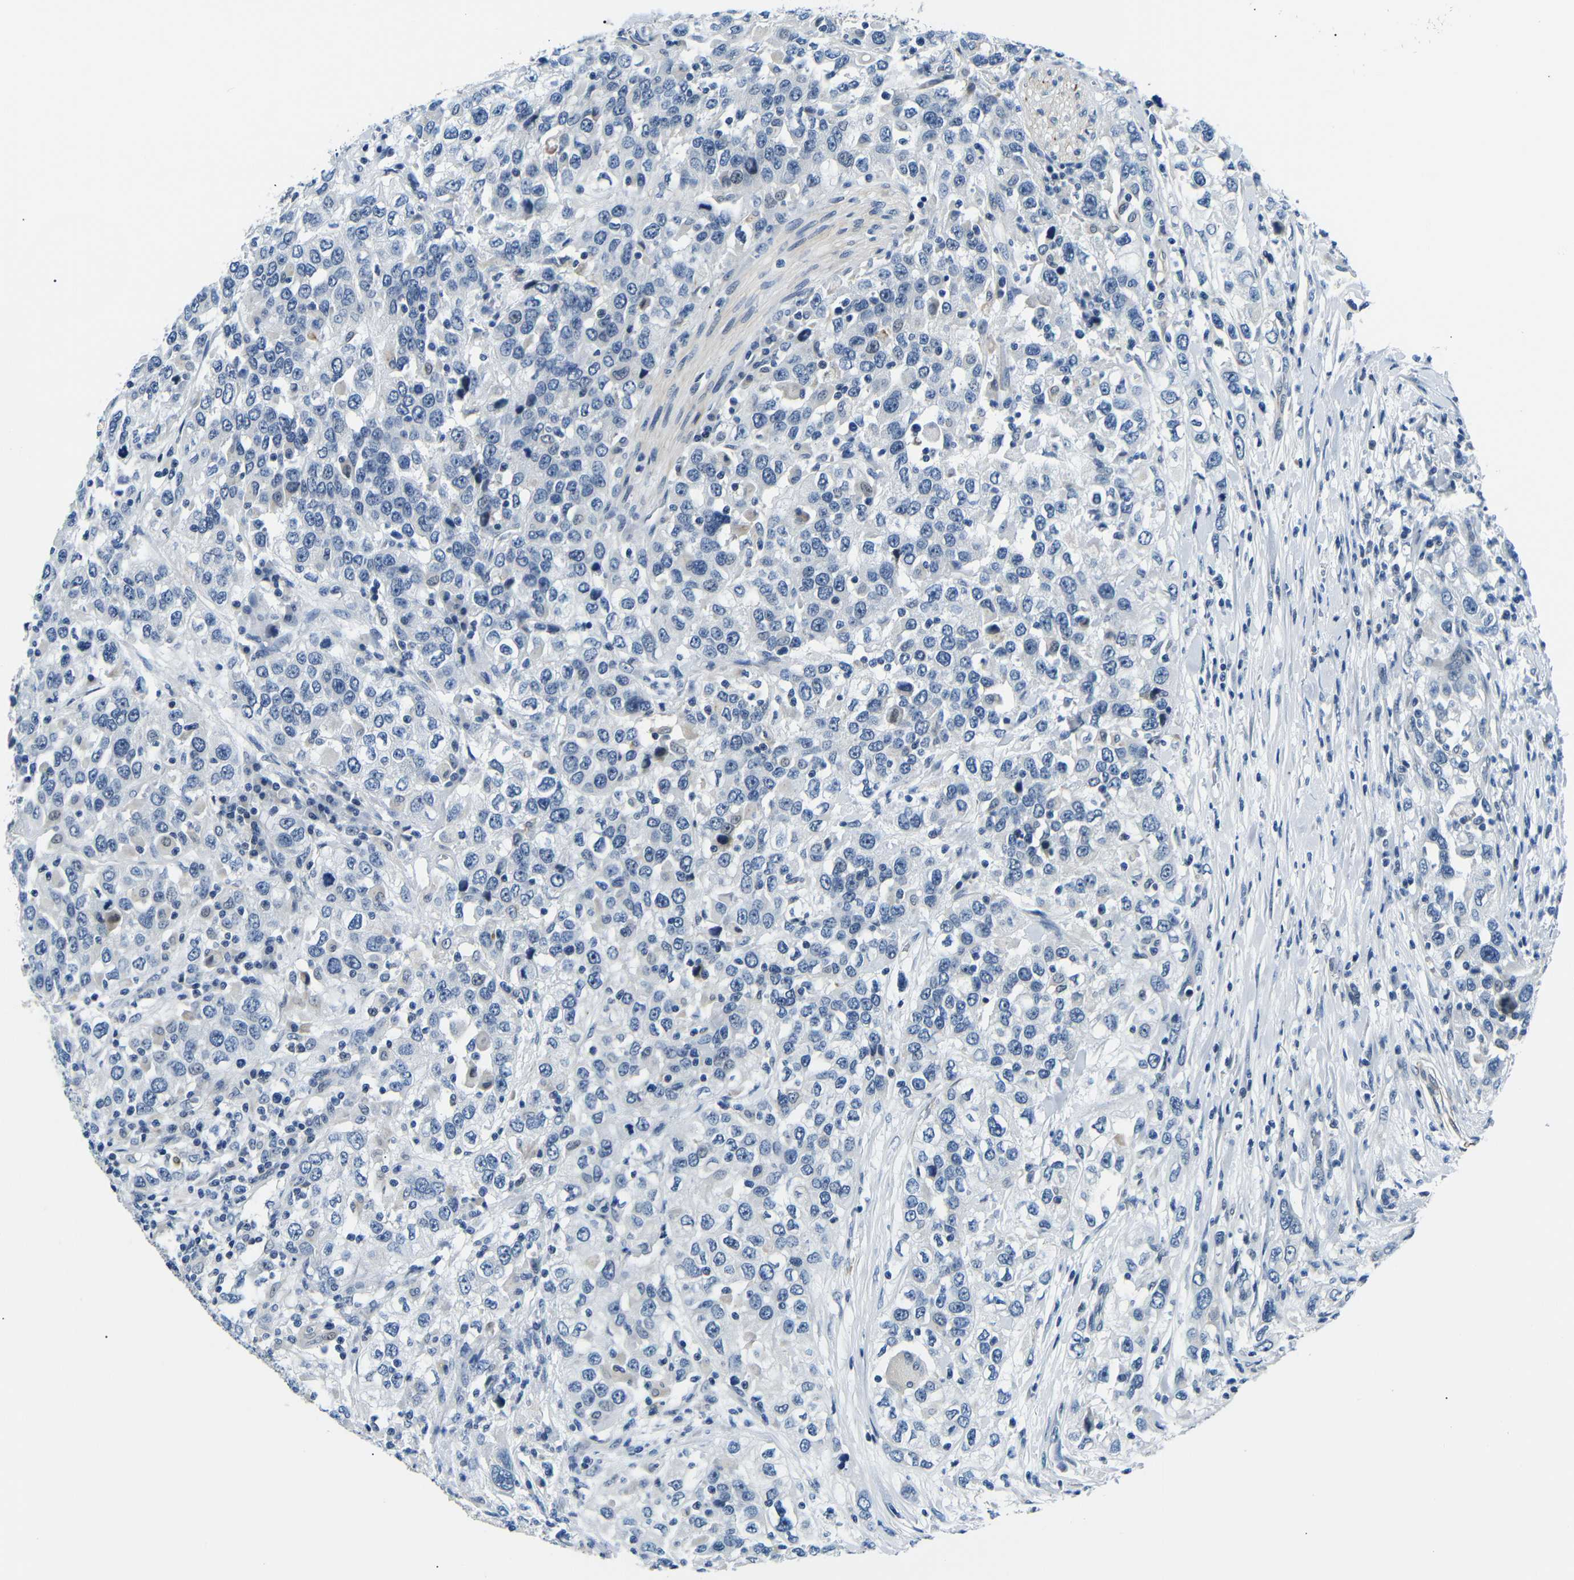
{"staining": {"intensity": "negative", "quantity": "none", "location": "none"}, "tissue": "urothelial cancer", "cell_type": "Tumor cells", "image_type": "cancer", "snomed": [{"axis": "morphology", "description": "Urothelial carcinoma, High grade"}, {"axis": "topography", "description": "Urinary bladder"}], "caption": "An image of human urothelial carcinoma (high-grade) is negative for staining in tumor cells.", "gene": "TAFA1", "patient": {"sex": "female", "age": 80}}